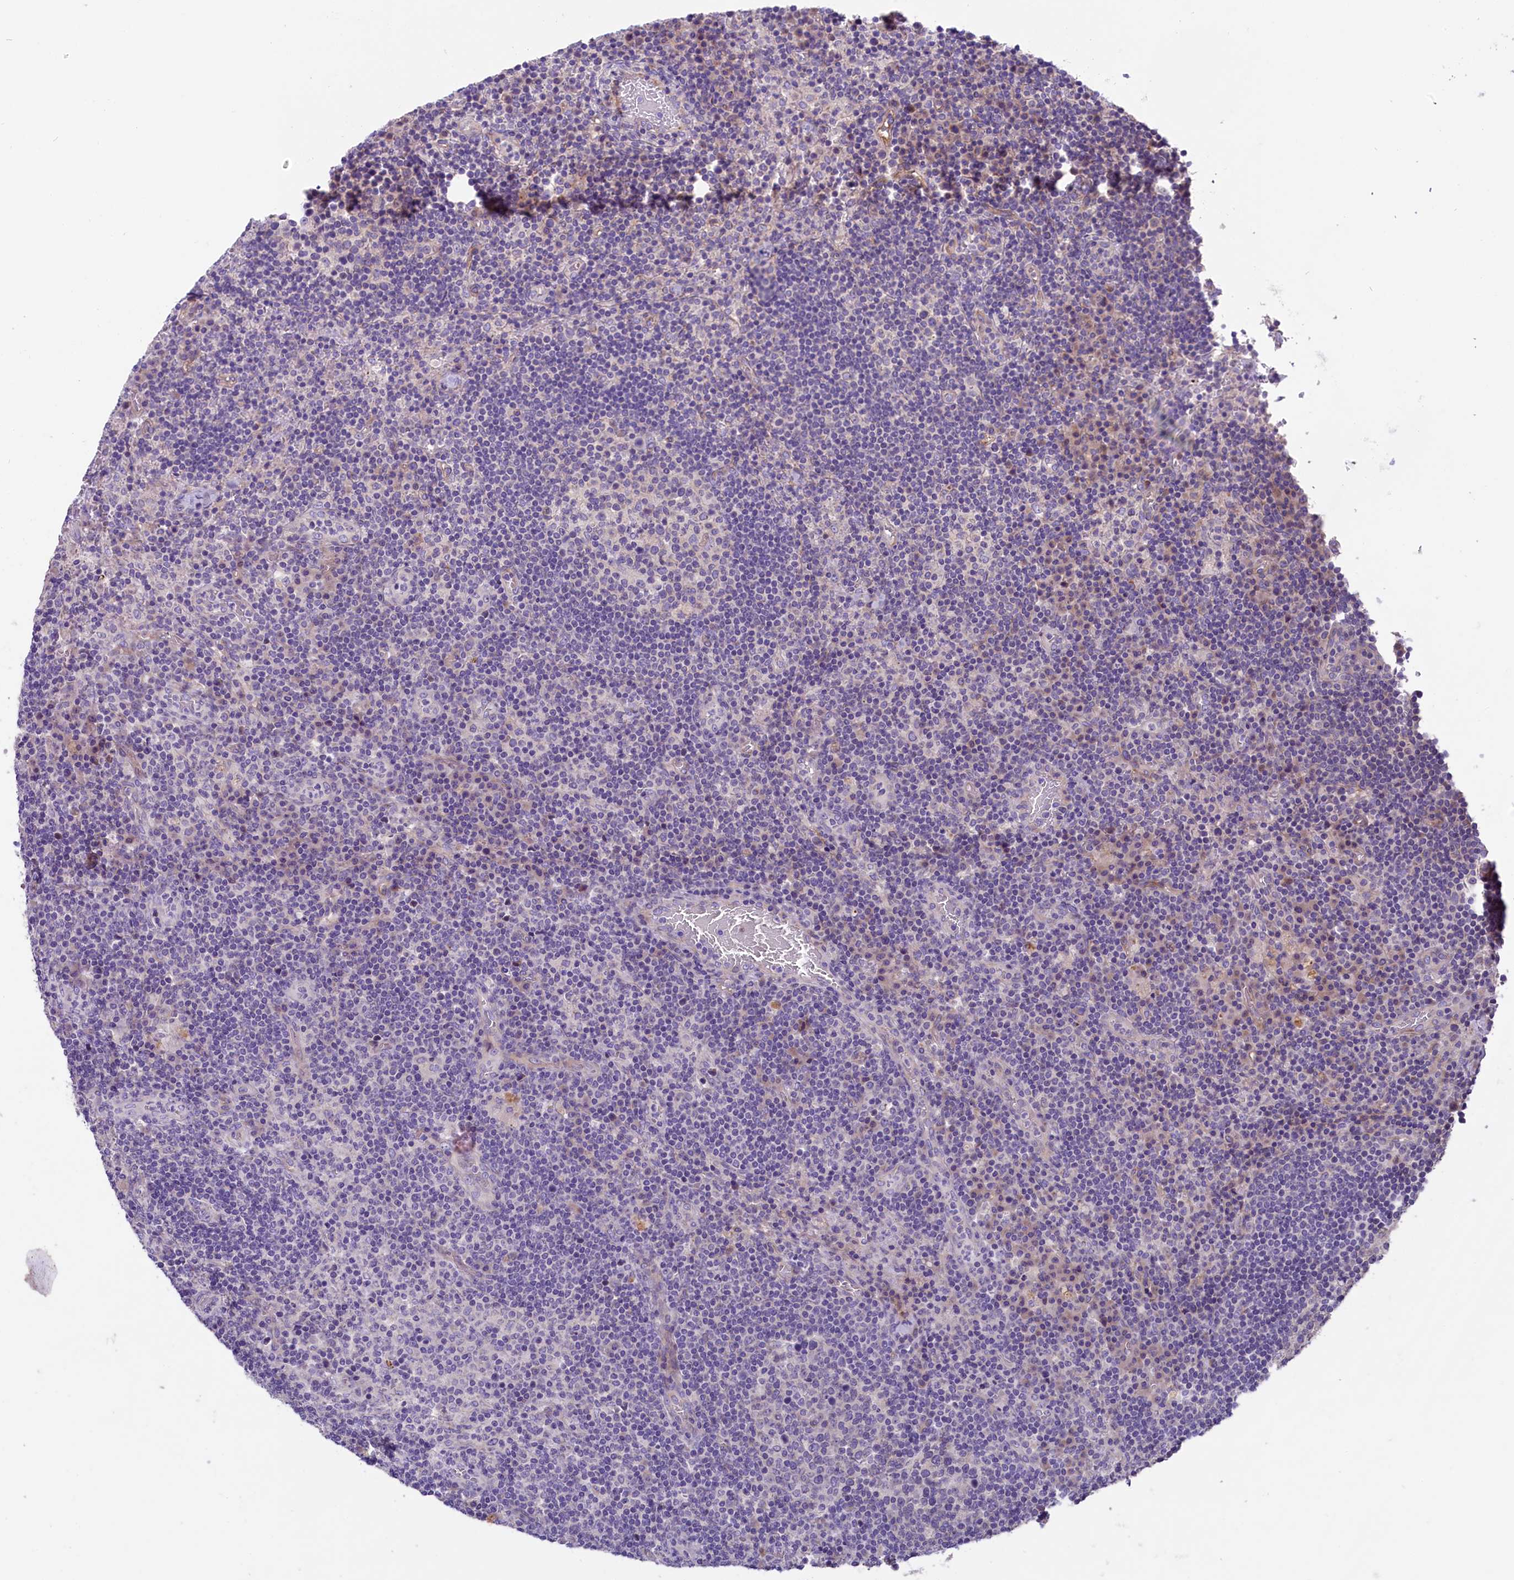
{"staining": {"intensity": "negative", "quantity": "none", "location": "none"}, "tissue": "lymph node", "cell_type": "Germinal center cells", "image_type": "normal", "snomed": [{"axis": "morphology", "description": "Normal tissue, NOS"}, {"axis": "topography", "description": "Lymph node"}], "caption": "This micrograph is of normal lymph node stained with immunohistochemistry (IHC) to label a protein in brown with the nuclei are counter-stained blue. There is no staining in germinal center cells.", "gene": "CD99L2", "patient": {"sex": "male", "age": 58}}